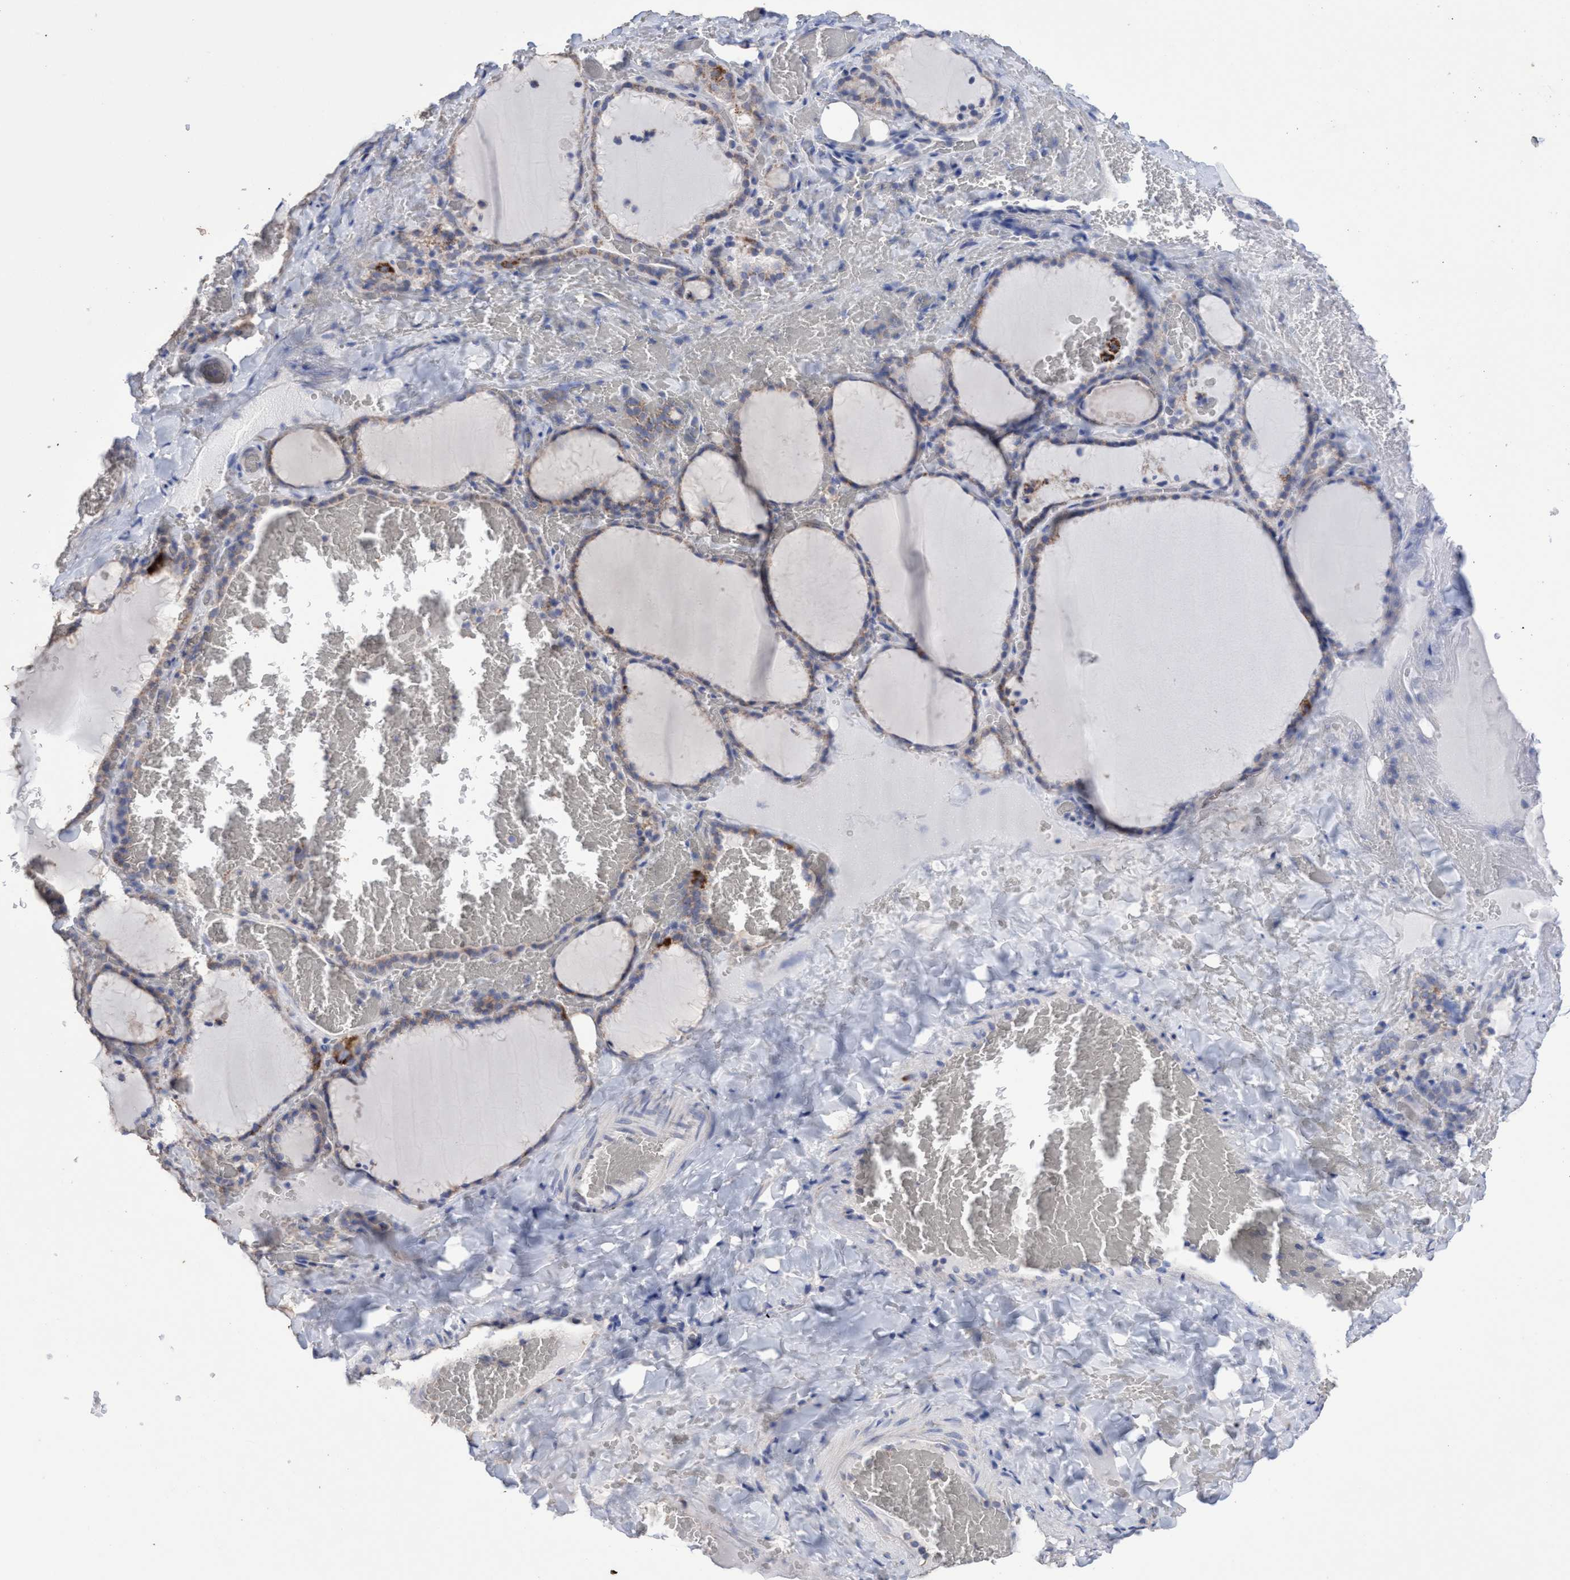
{"staining": {"intensity": "moderate", "quantity": ">75%", "location": "cytoplasmic/membranous"}, "tissue": "thyroid gland", "cell_type": "Glandular cells", "image_type": "normal", "snomed": [{"axis": "morphology", "description": "Normal tissue, NOS"}, {"axis": "topography", "description": "Thyroid gland"}], "caption": "Immunohistochemistry (DAB (3,3'-diaminobenzidine)) staining of normal thyroid gland demonstrates moderate cytoplasmic/membranous protein expression in approximately >75% of glandular cells.", "gene": "RSAD1", "patient": {"sex": "female", "age": 22}}